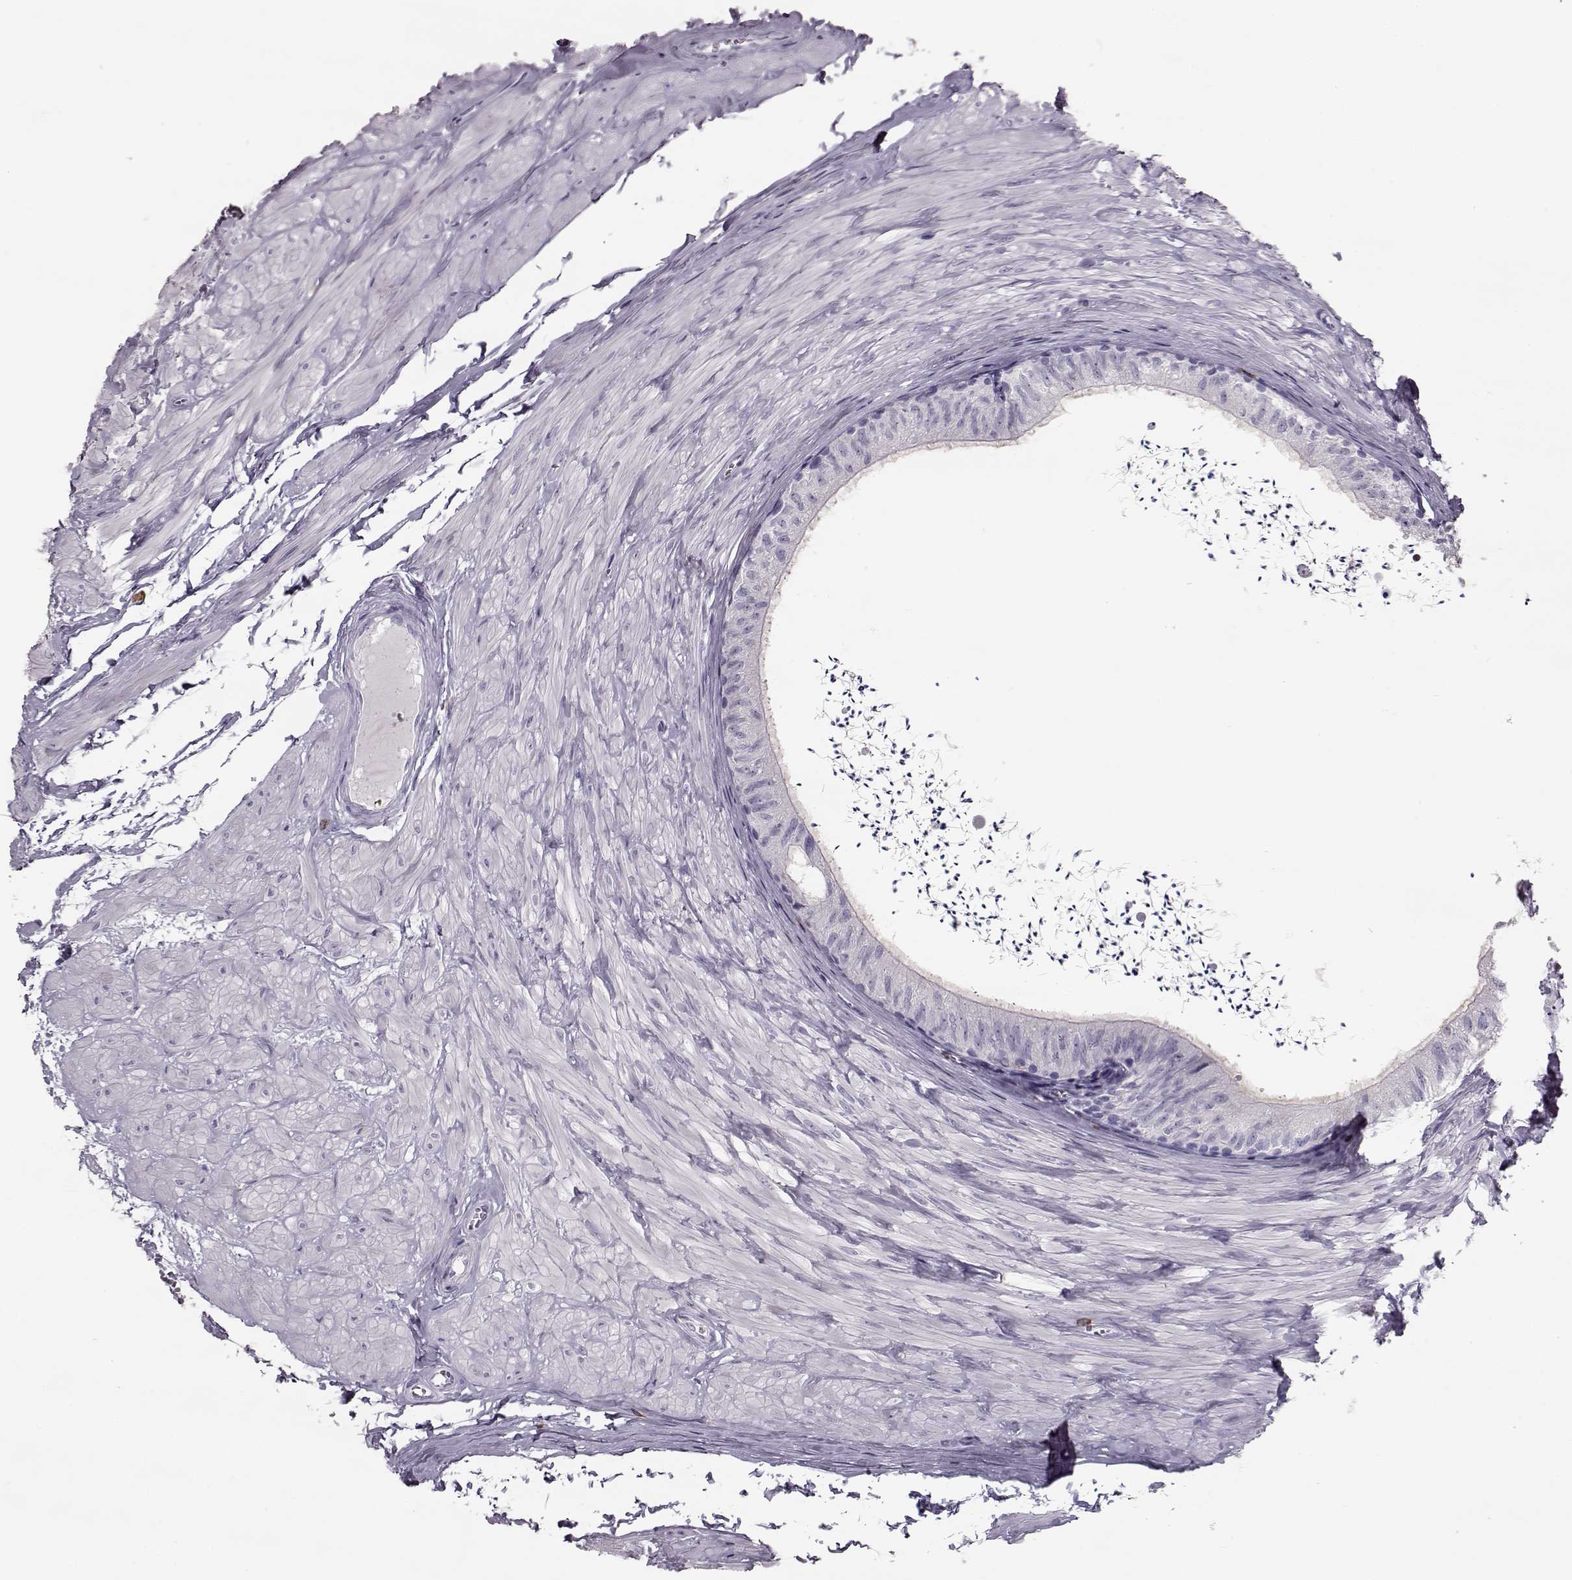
{"staining": {"intensity": "negative", "quantity": "none", "location": "none"}, "tissue": "epididymis", "cell_type": "Glandular cells", "image_type": "normal", "snomed": [{"axis": "morphology", "description": "Normal tissue, NOS"}, {"axis": "topography", "description": "Epididymis"}], "caption": "The immunohistochemistry (IHC) histopathology image has no significant expression in glandular cells of epididymis.", "gene": "NPTXR", "patient": {"sex": "male", "age": 32}}